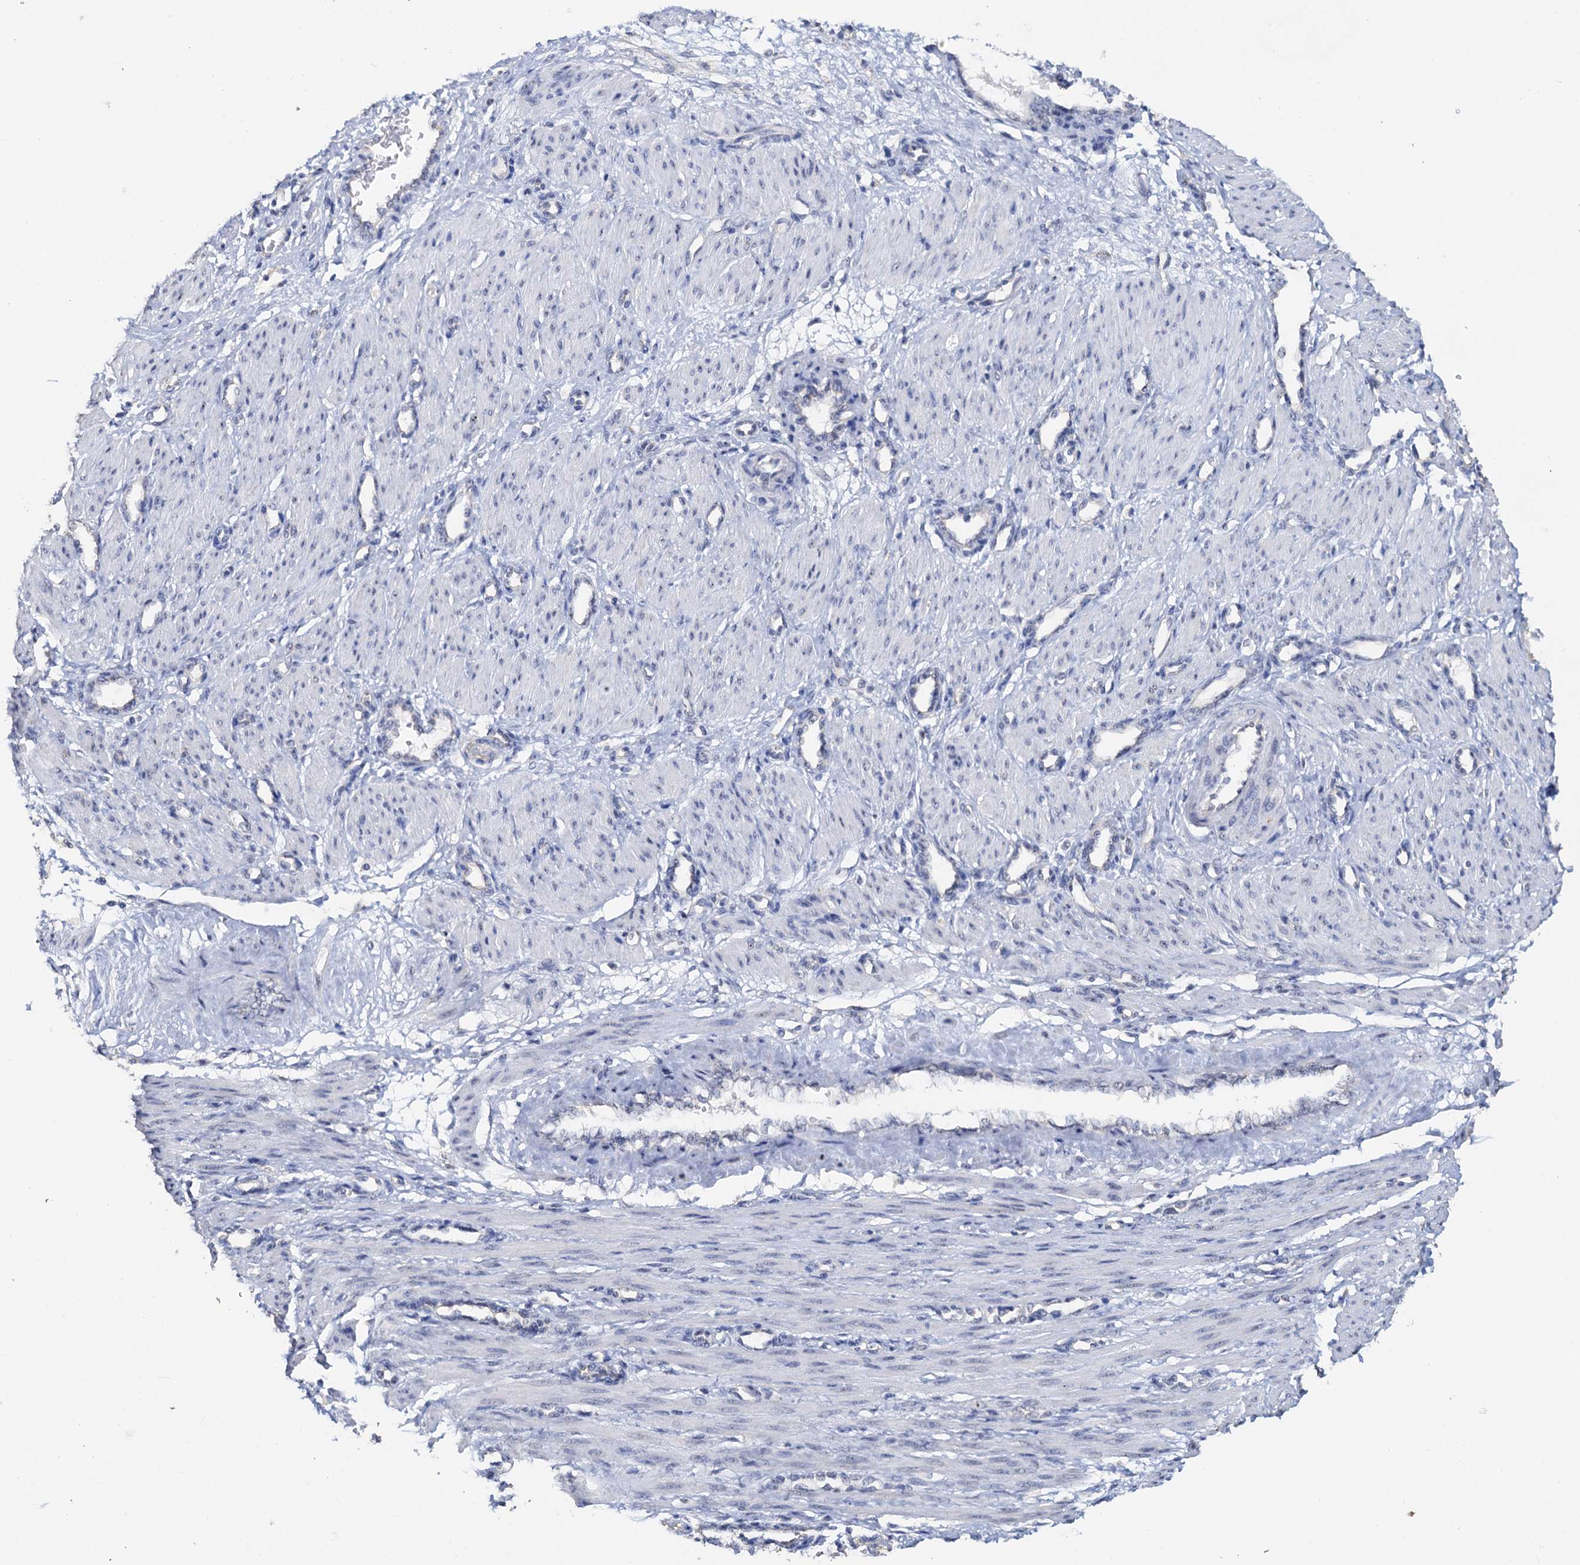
{"staining": {"intensity": "negative", "quantity": "none", "location": "none"}, "tissue": "smooth muscle", "cell_type": "Smooth muscle cells", "image_type": "normal", "snomed": [{"axis": "morphology", "description": "Normal tissue, NOS"}, {"axis": "topography", "description": "Endometrium"}], "caption": "DAB immunohistochemical staining of normal smooth muscle exhibits no significant expression in smooth muscle cells.", "gene": "C2CD3", "patient": {"sex": "female", "age": 33}}